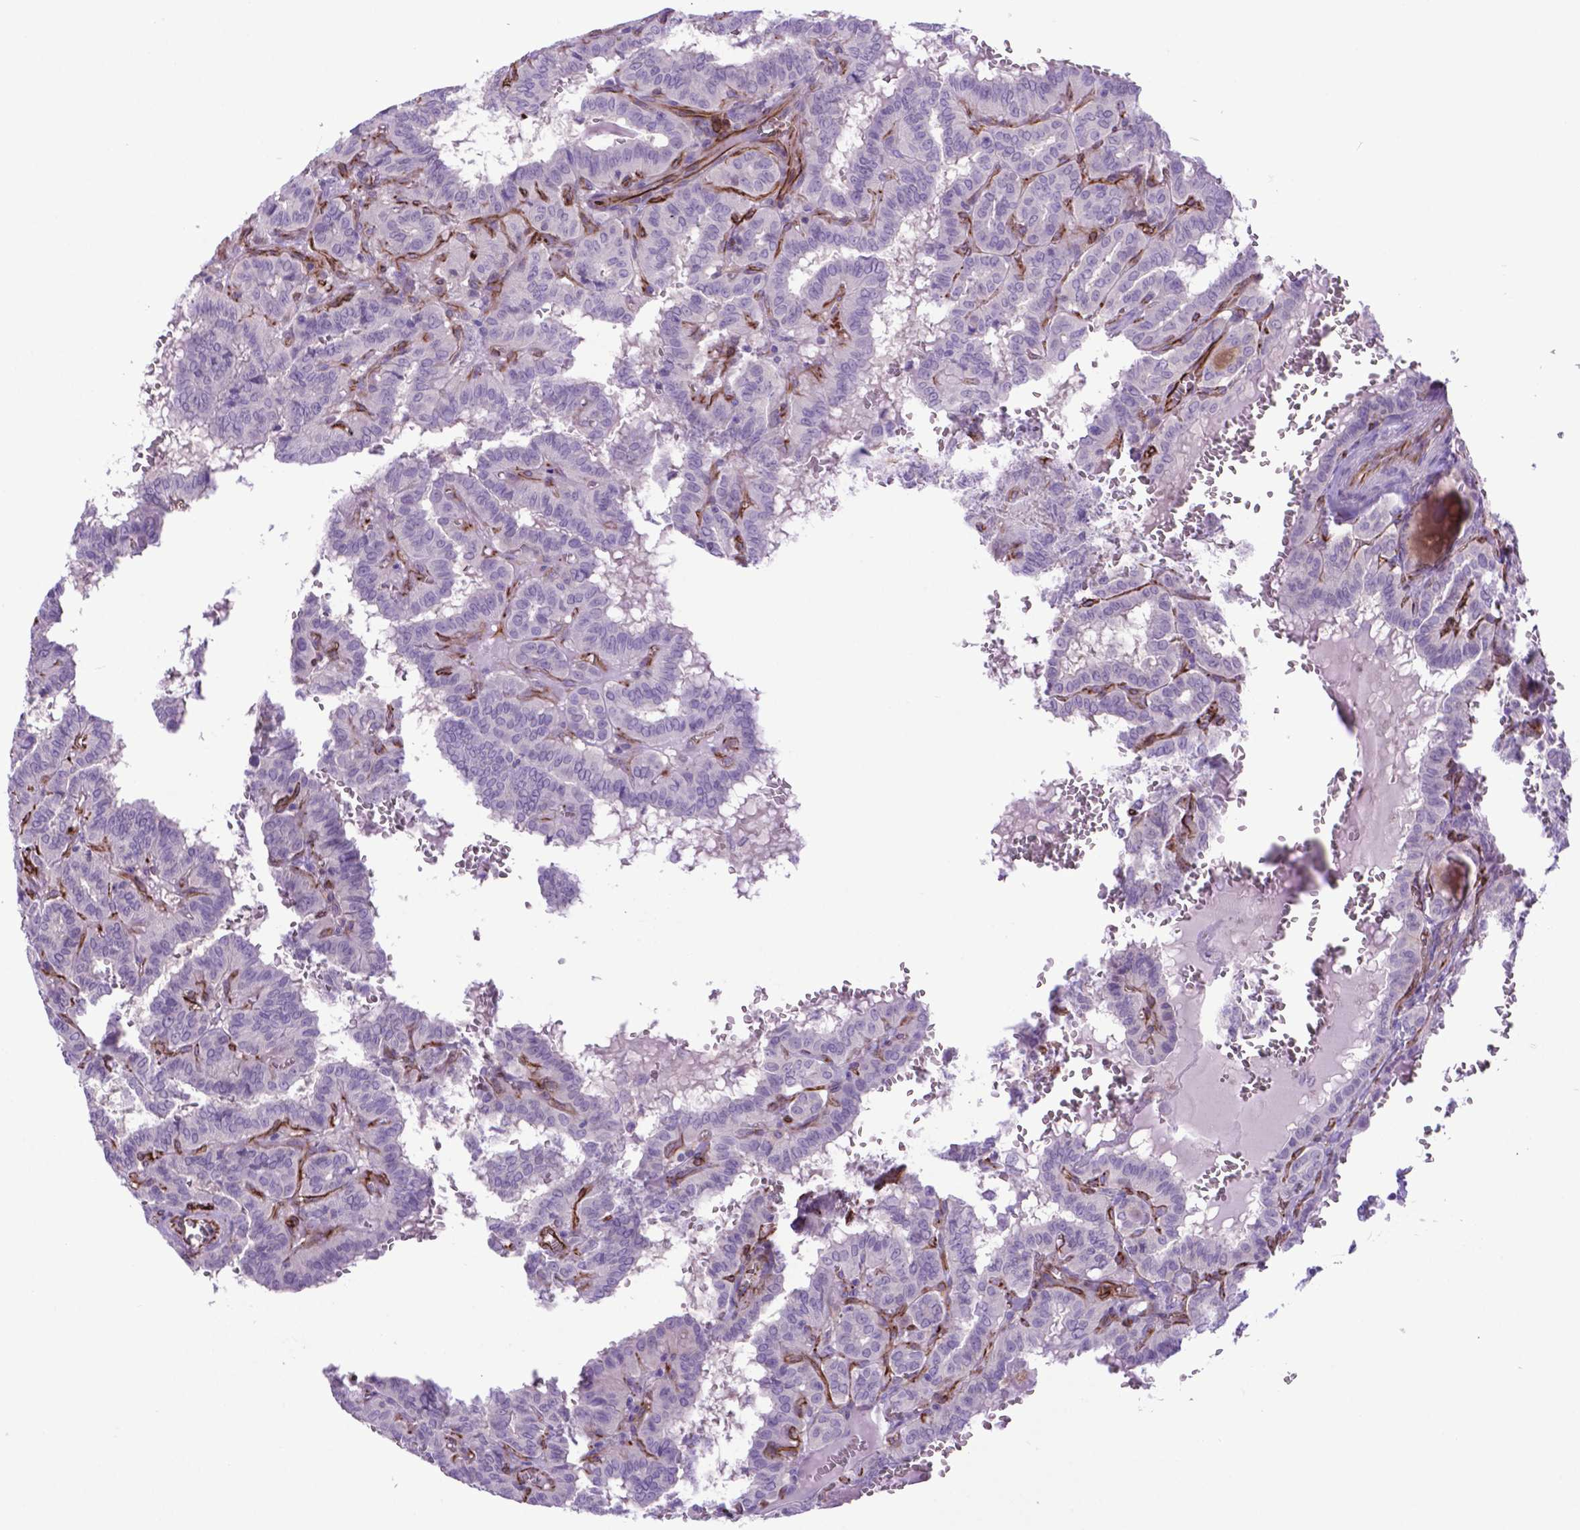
{"staining": {"intensity": "negative", "quantity": "none", "location": "none"}, "tissue": "thyroid cancer", "cell_type": "Tumor cells", "image_type": "cancer", "snomed": [{"axis": "morphology", "description": "Papillary adenocarcinoma, NOS"}, {"axis": "topography", "description": "Thyroid gland"}], "caption": "DAB (3,3'-diaminobenzidine) immunohistochemical staining of thyroid cancer (papillary adenocarcinoma) exhibits no significant positivity in tumor cells.", "gene": "LZTR1", "patient": {"sex": "female", "age": 21}}